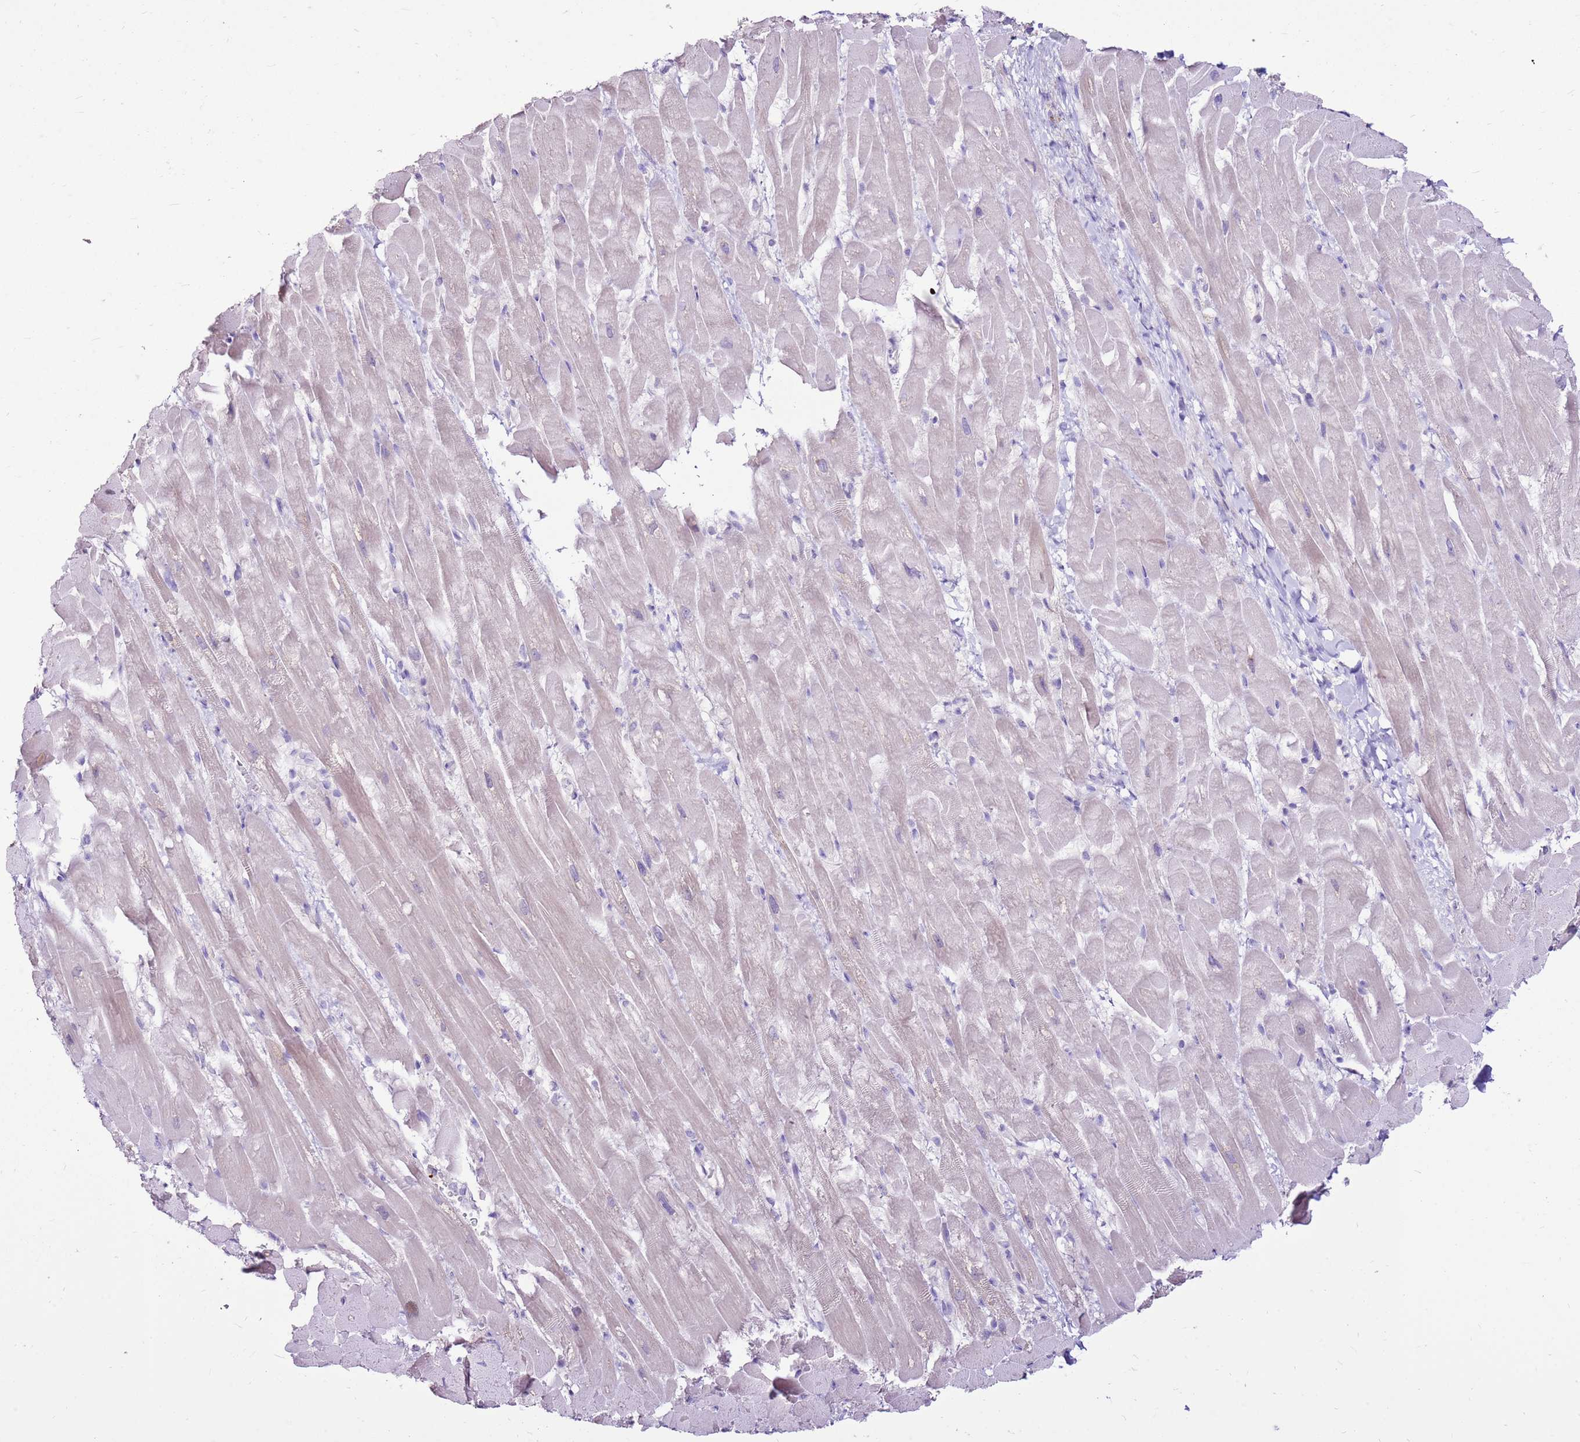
{"staining": {"intensity": "negative", "quantity": "none", "location": "none"}, "tissue": "heart muscle", "cell_type": "Cardiomyocytes", "image_type": "normal", "snomed": [{"axis": "morphology", "description": "Normal tissue, NOS"}, {"axis": "topography", "description": "Heart"}], "caption": "The image shows no significant staining in cardiomyocytes of heart muscle. (Stains: DAB (3,3'-diaminobenzidine) immunohistochemistry (IHC) with hematoxylin counter stain, Microscopy: brightfield microscopy at high magnification).", "gene": "SLC38A5", "patient": {"sex": "male", "age": 37}}